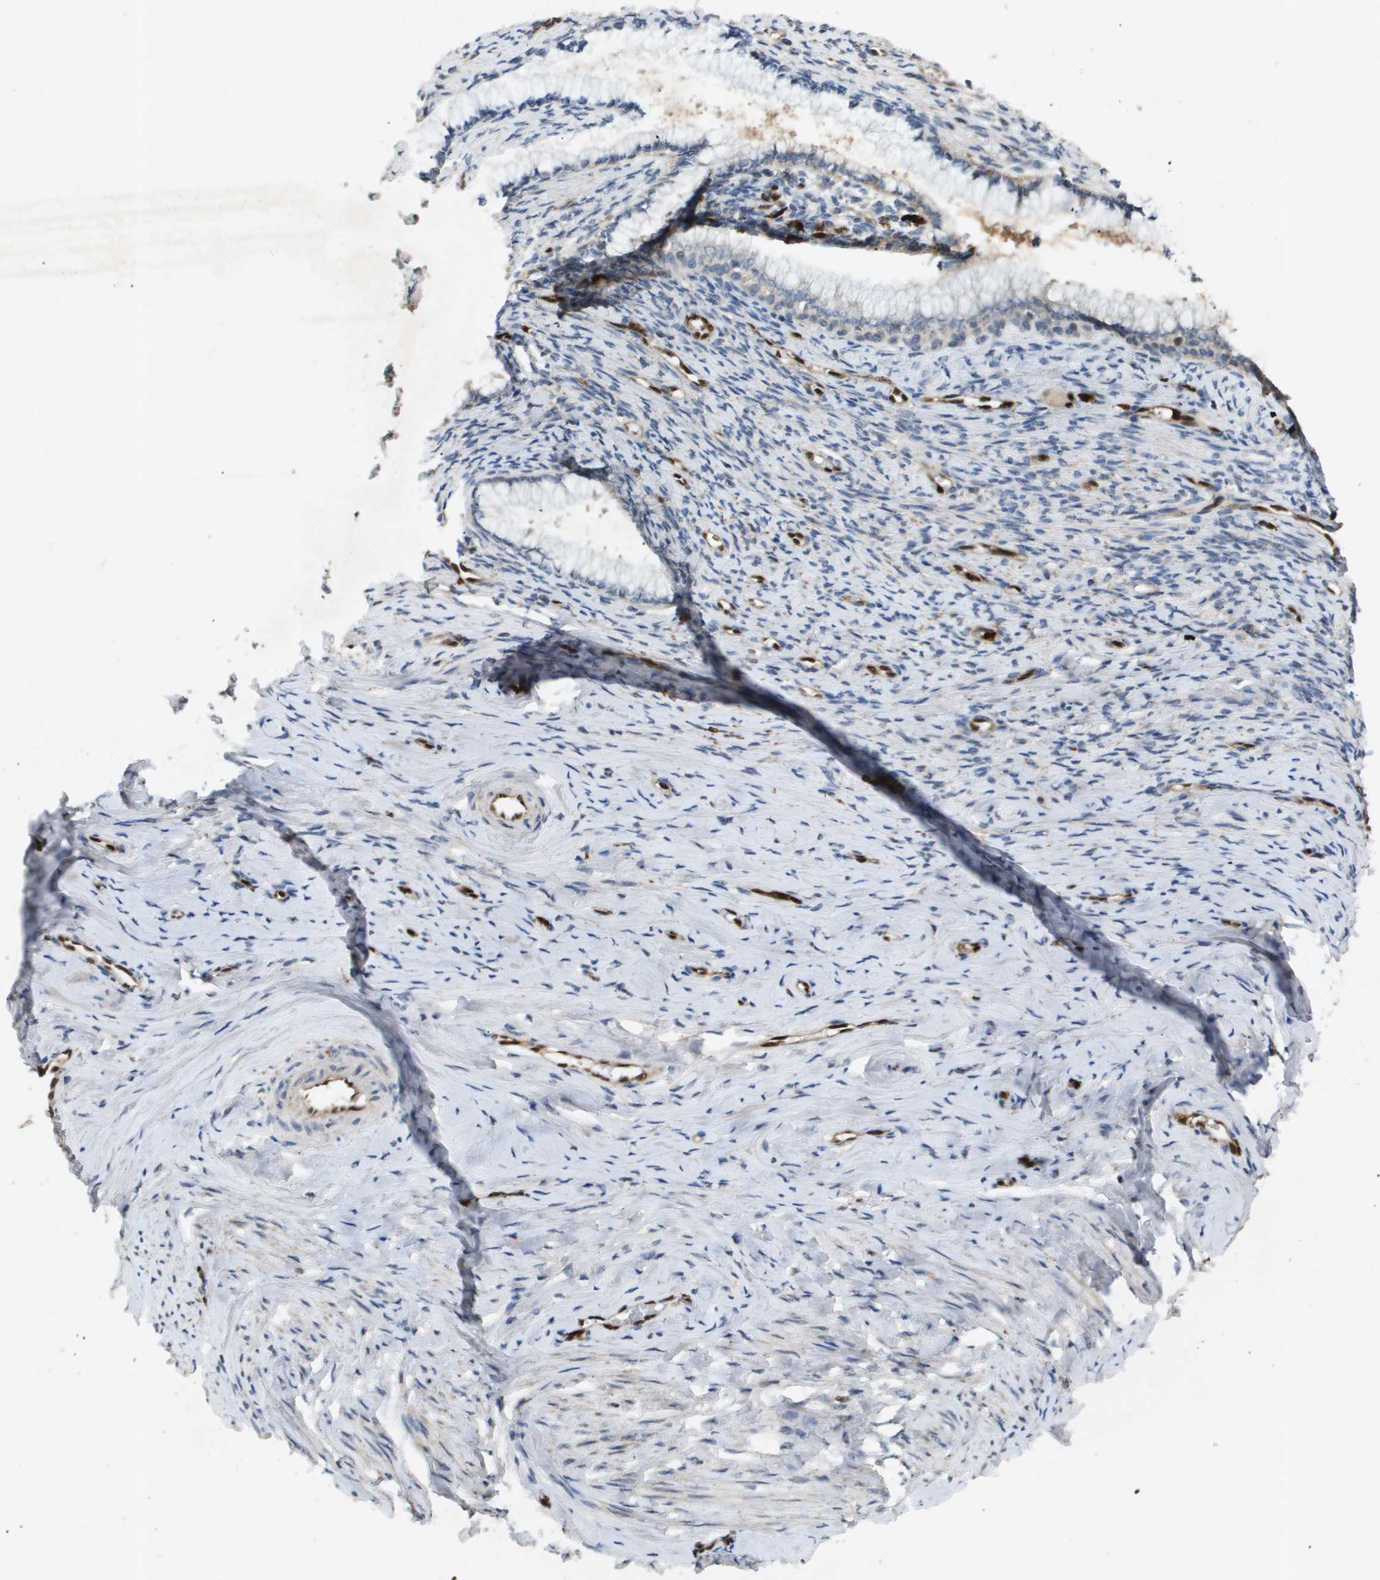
{"staining": {"intensity": "negative", "quantity": "none", "location": "none"}, "tissue": "cervical cancer", "cell_type": "Tumor cells", "image_type": "cancer", "snomed": [{"axis": "morphology", "description": "Squamous cell carcinoma, NOS"}, {"axis": "topography", "description": "Cervix"}], "caption": "Human cervical squamous cell carcinoma stained for a protein using immunohistochemistry exhibits no expression in tumor cells.", "gene": "ERG", "patient": {"sex": "female", "age": 63}}